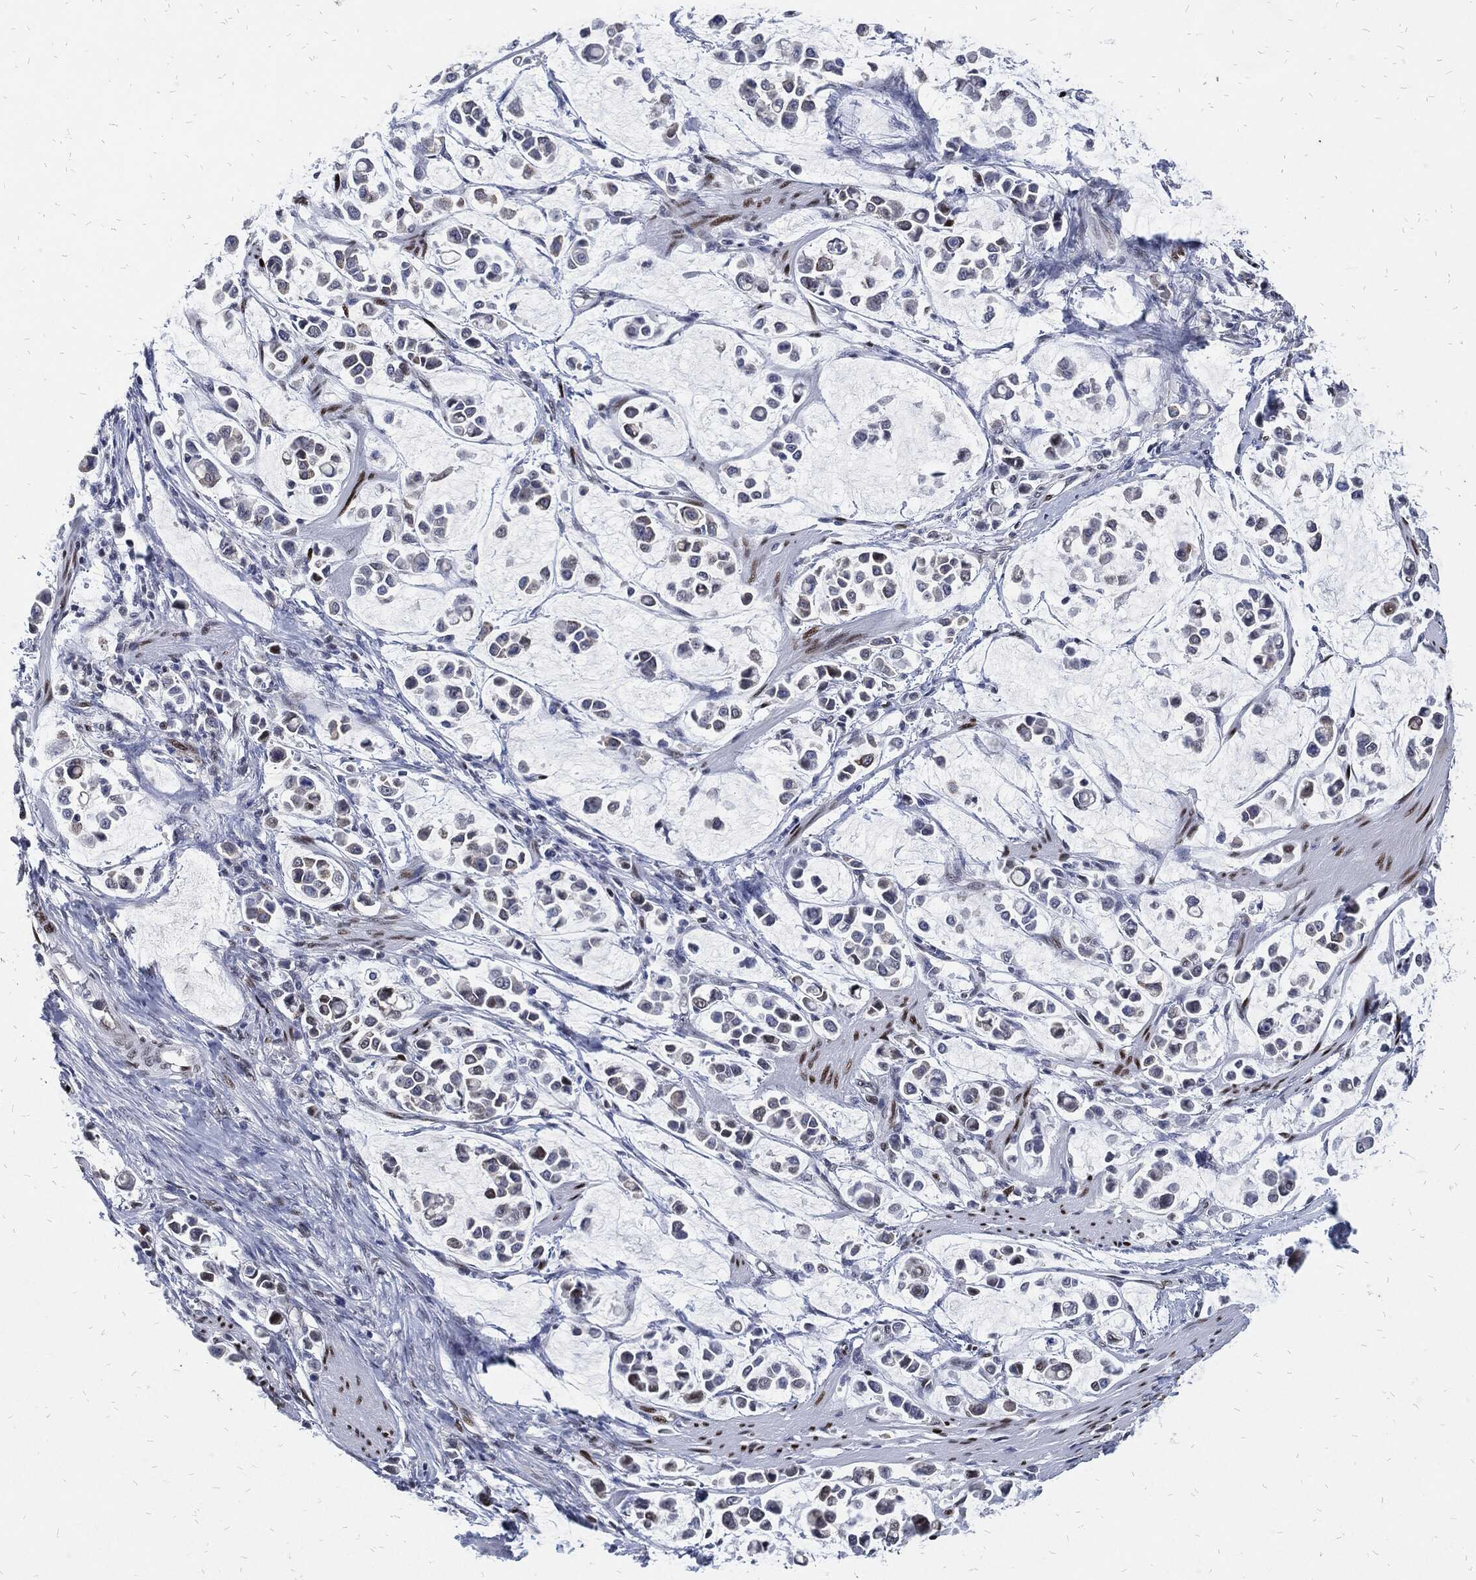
{"staining": {"intensity": "negative", "quantity": "none", "location": "none"}, "tissue": "stomach cancer", "cell_type": "Tumor cells", "image_type": "cancer", "snomed": [{"axis": "morphology", "description": "Adenocarcinoma, NOS"}, {"axis": "topography", "description": "Stomach"}], "caption": "Tumor cells show no significant protein expression in stomach cancer. Nuclei are stained in blue.", "gene": "JUN", "patient": {"sex": "male", "age": 82}}